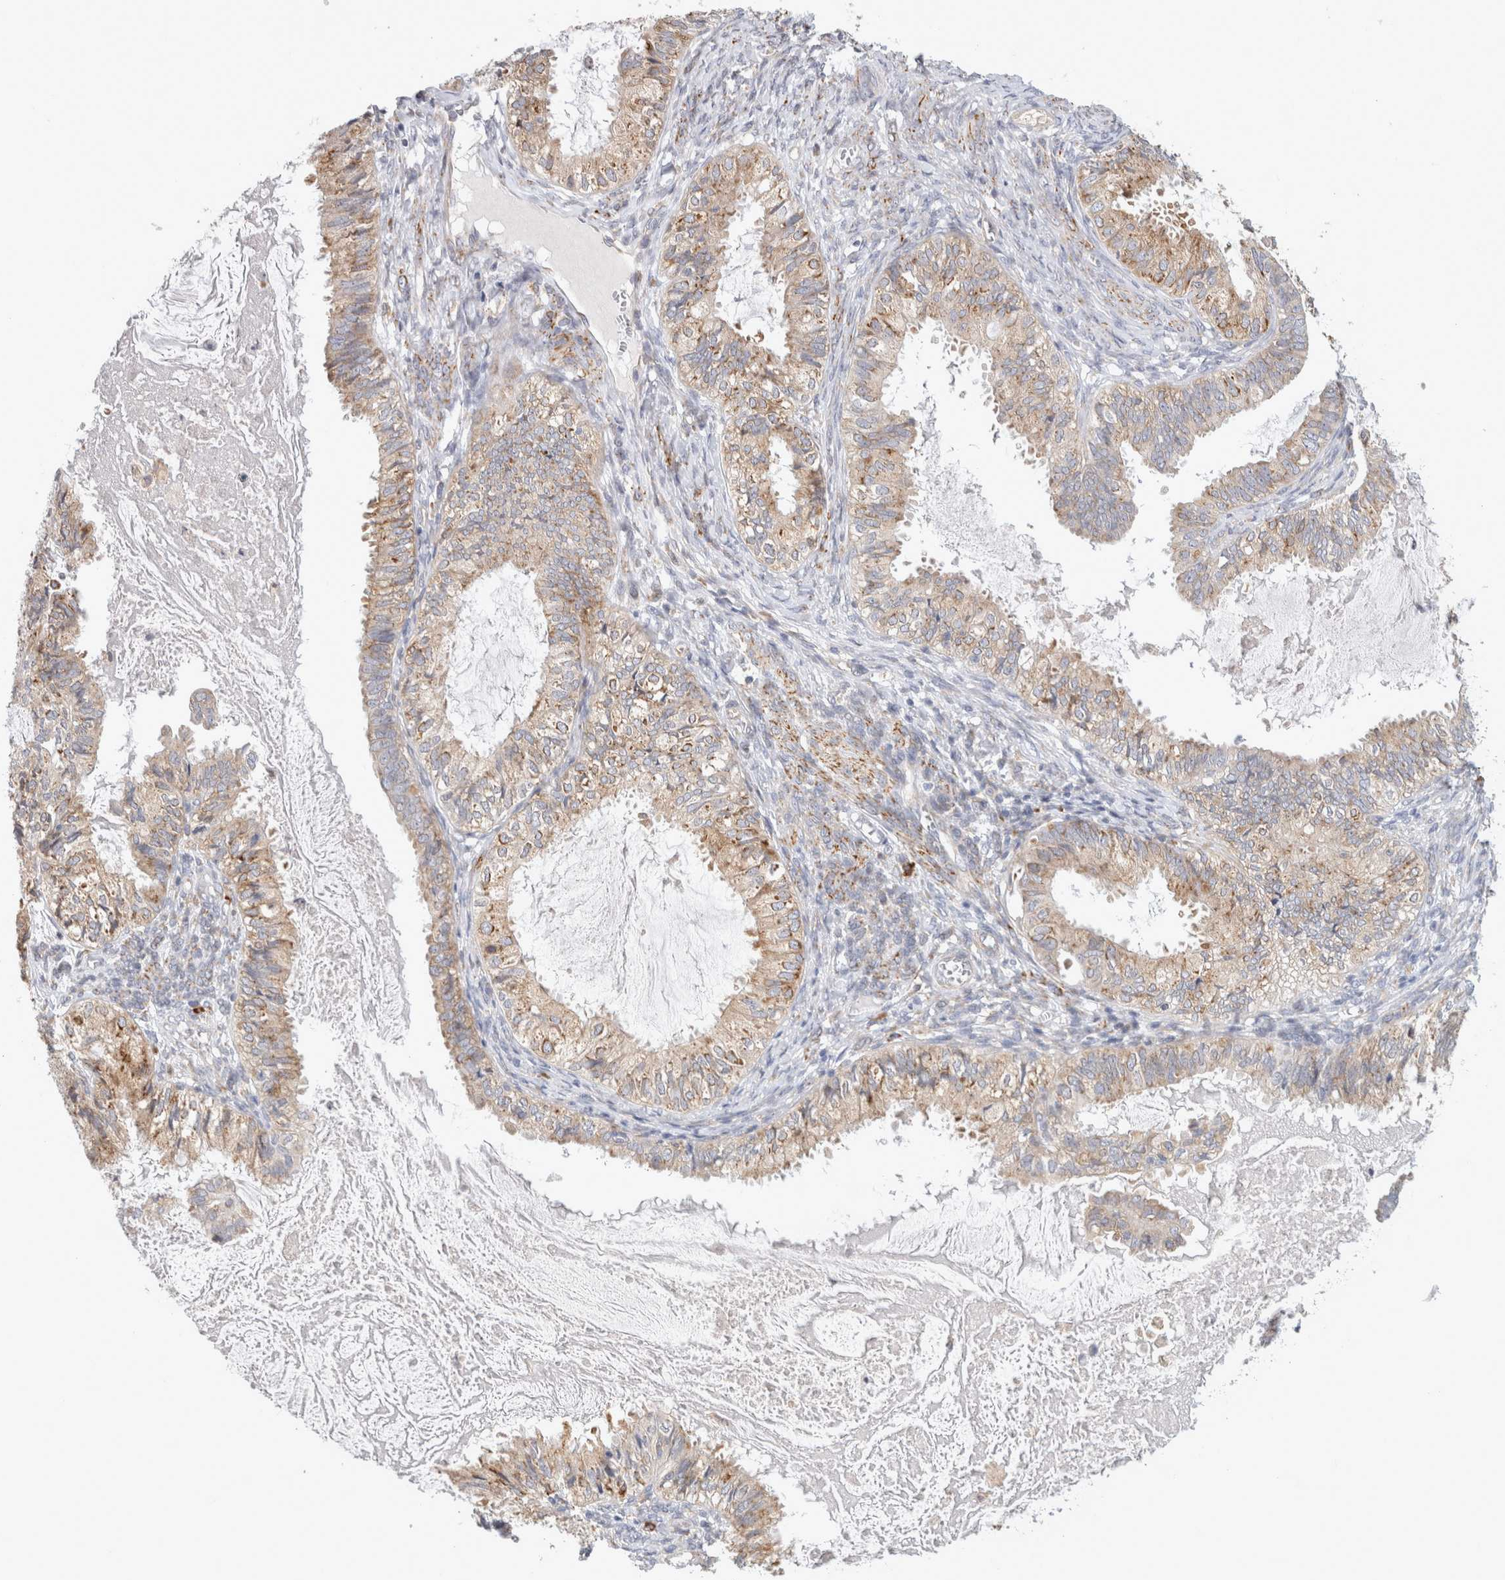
{"staining": {"intensity": "weak", "quantity": ">75%", "location": "cytoplasmic/membranous"}, "tissue": "cervical cancer", "cell_type": "Tumor cells", "image_type": "cancer", "snomed": [{"axis": "morphology", "description": "Normal tissue, NOS"}, {"axis": "morphology", "description": "Adenocarcinoma, NOS"}, {"axis": "topography", "description": "Cervix"}, {"axis": "topography", "description": "Endometrium"}], "caption": "IHC of adenocarcinoma (cervical) displays low levels of weak cytoplasmic/membranous expression in approximately >75% of tumor cells.", "gene": "RPN2", "patient": {"sex": "female", "age": 86}}